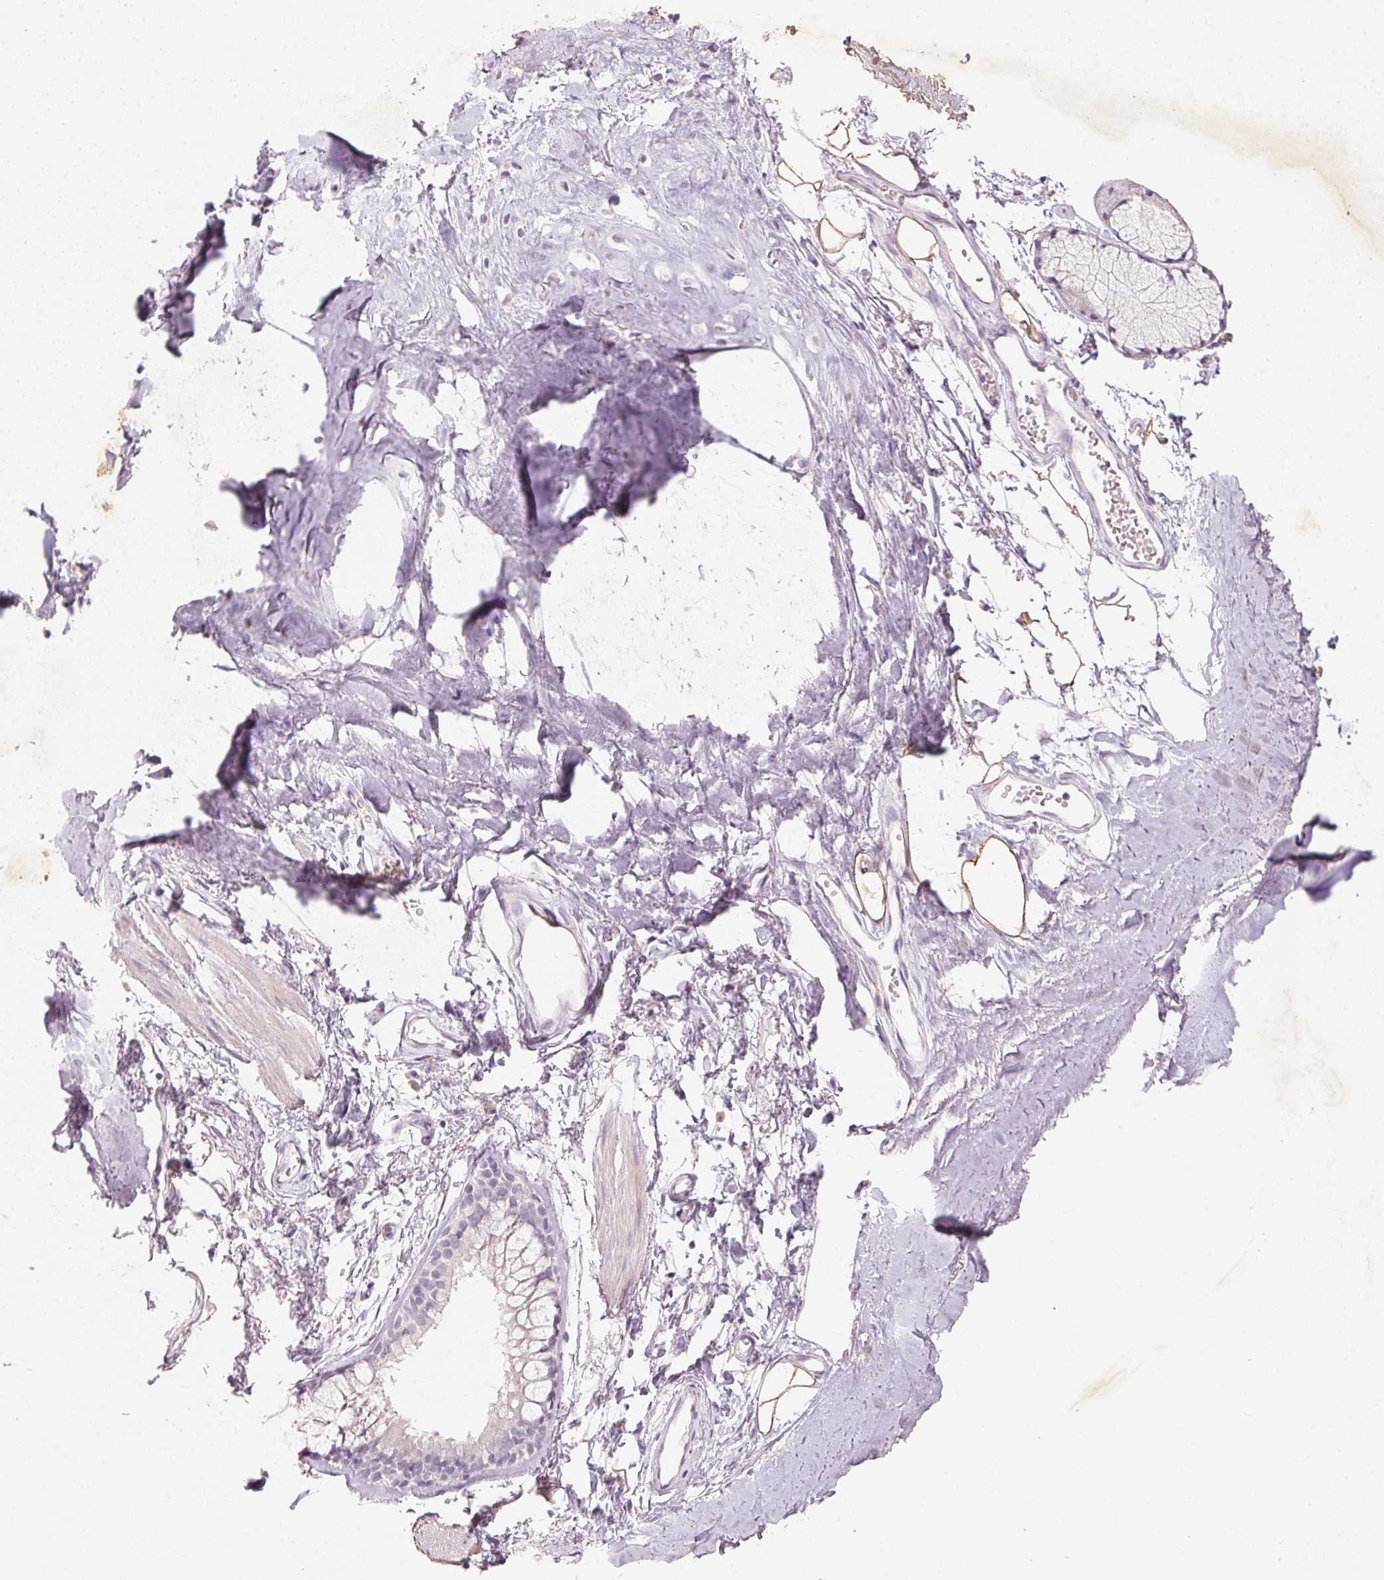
{"staining": {"intensity": "weak", "quantity": ">75%", "location": "cytoplasmic/membranous"}, "tissue": "adipose tissue", "cell_type": "Adipocytes", "image_type": "normal", "snomed": [{"axis": "morphology", "description": "Normal tissue, NOS"}, {"axis": "topography", "description": "Cartilage tissue"}, {"axis": "topography", "description": "Bronchus"}], "caption": "A low amount of weak cytoplasmic/membranous positivity is present in approximately >75% of adipocytes in benign adipose tissue.", "gene": "CXCL5", "patient": {"sex": "female", "age": 79}}